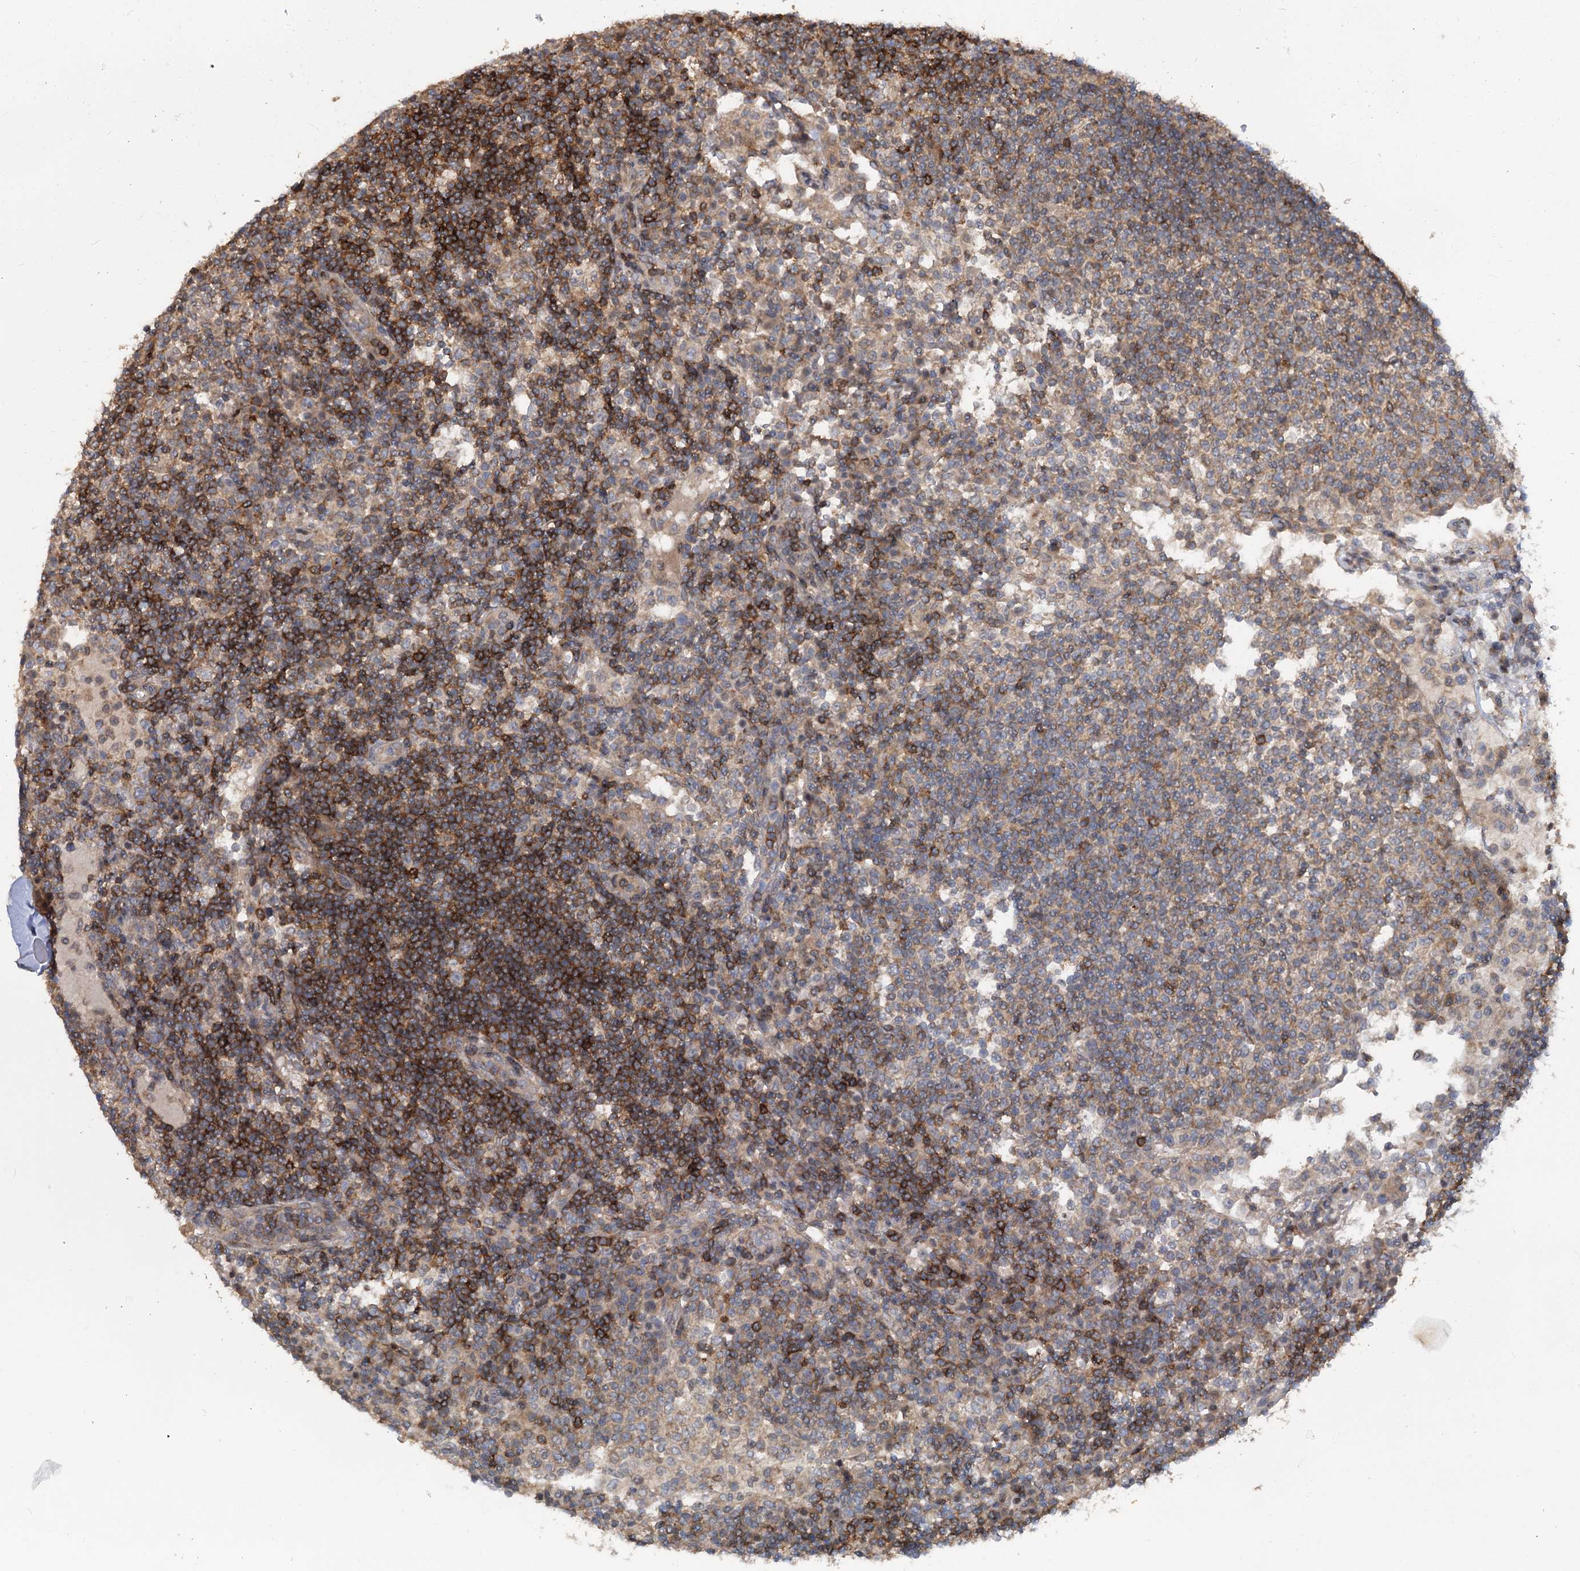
{"staining": {"intensity": "strong", "quantity": "25%-75%", "location": "cytoplasmic/membranous"}, "tissue": "lymph node", "cell_type": "Non-germinal center cells", "image_type": "normal", "snomed": [{"axis": "morphology", "description": "Normal tissue, NOS"}, {"axis": "topography", "description": "Lymph node"}], "caption": "Immunohistochemical staining of unremarkable lymph node reveals 25%-75% levels of strong cytoplasmic/membranous protein expression in about 25%-75% of non-germinal center cells.", "gene": "STX6", "patient": {"sex": "female", "age": 53}}